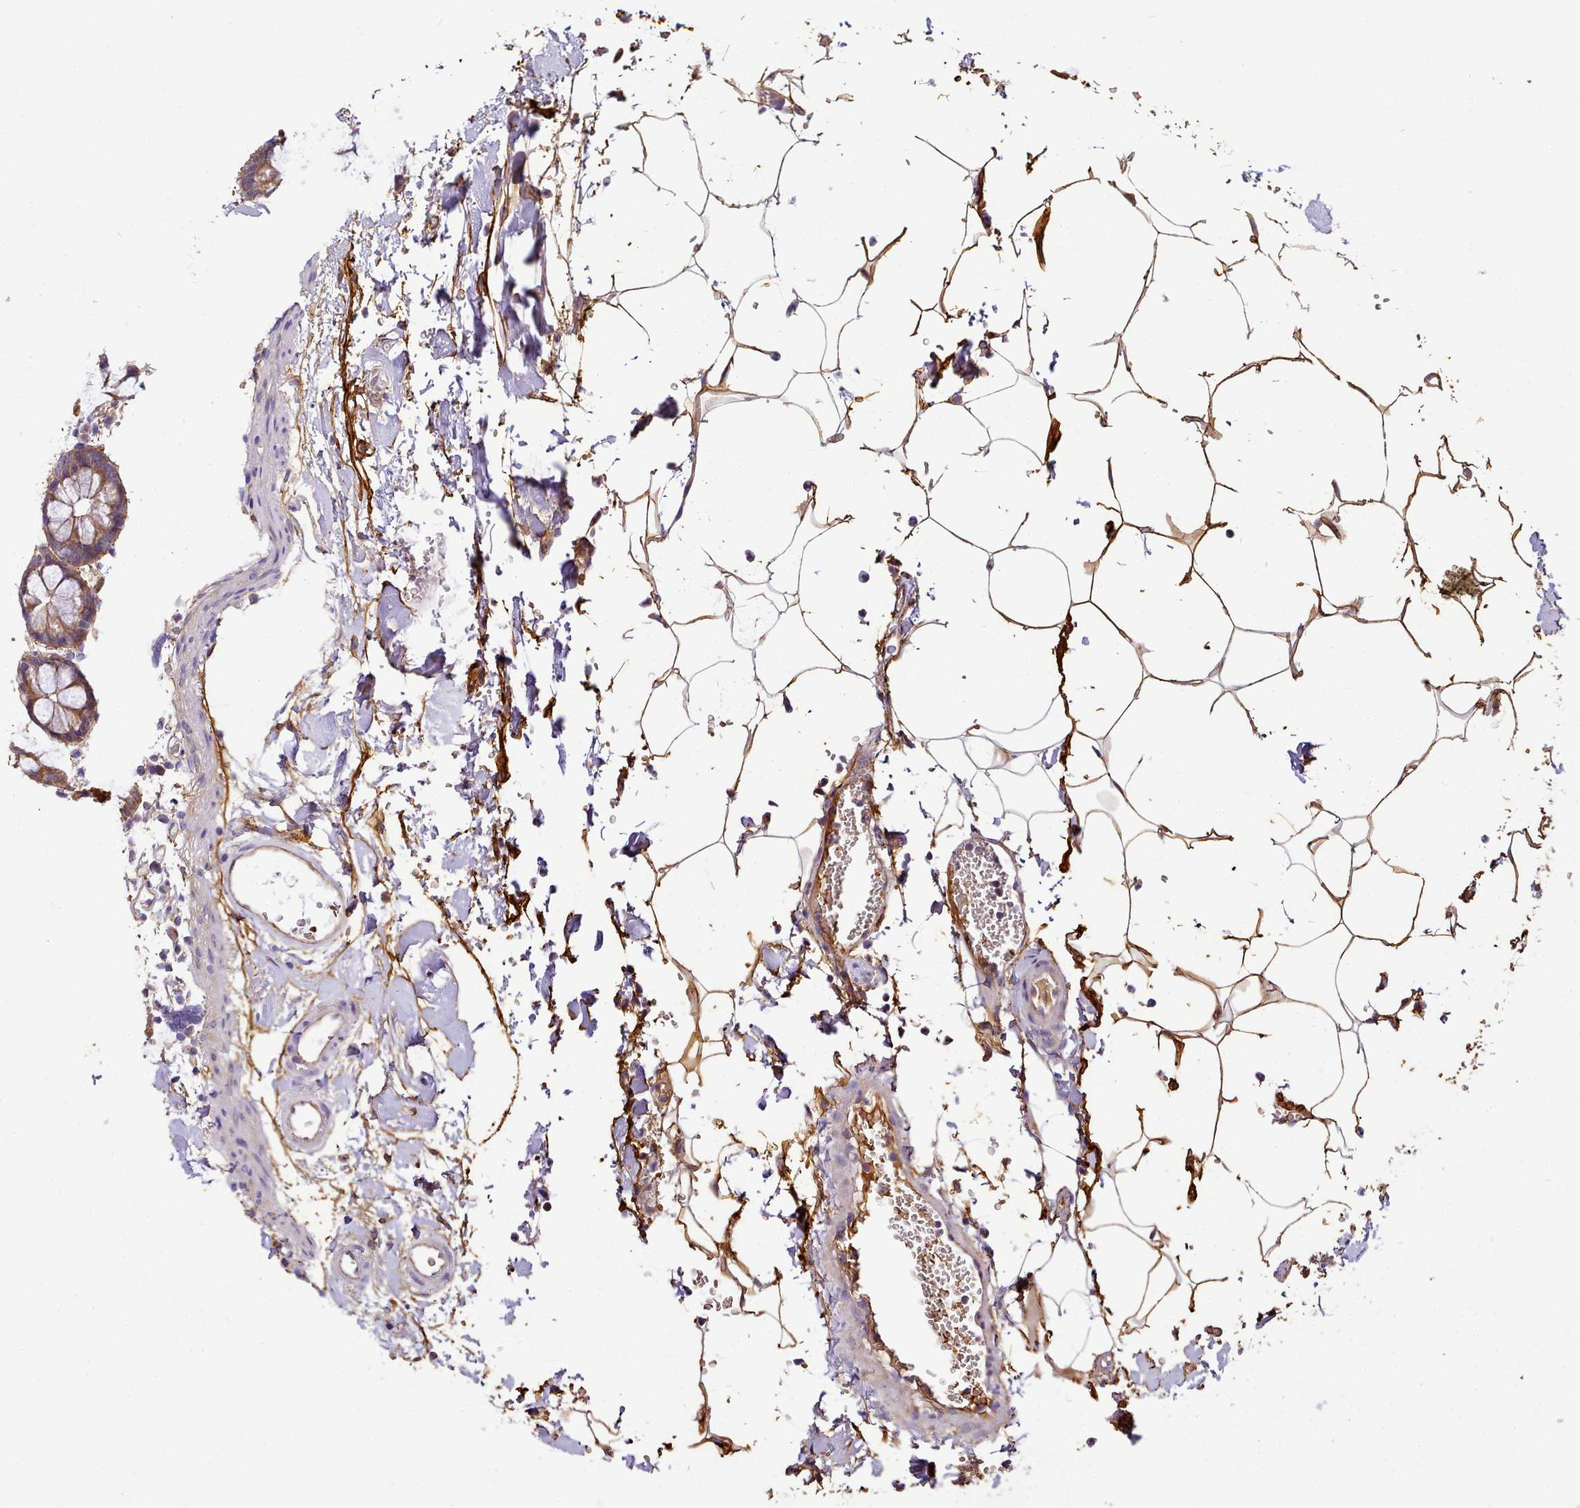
{"staining": {"intensity": "weak", "quantity": ">75%", "location": "cytoplasmic/membranous"}, "tissue": "colon", "cell_type": "Endothelial cells", "image_type": "normal", "snomed": [{"axis": "morphology", "description": "Normal tissue, NOS"}, {"axis": "topography", "description": "Colon"}], "caption": "Weak cytoplasmic/membranous positivity is identified in about >75% of endothelial cells in unremarkable colon.", "gene": "NBPF10", "patient": {"sex": "male", "age": 75}}